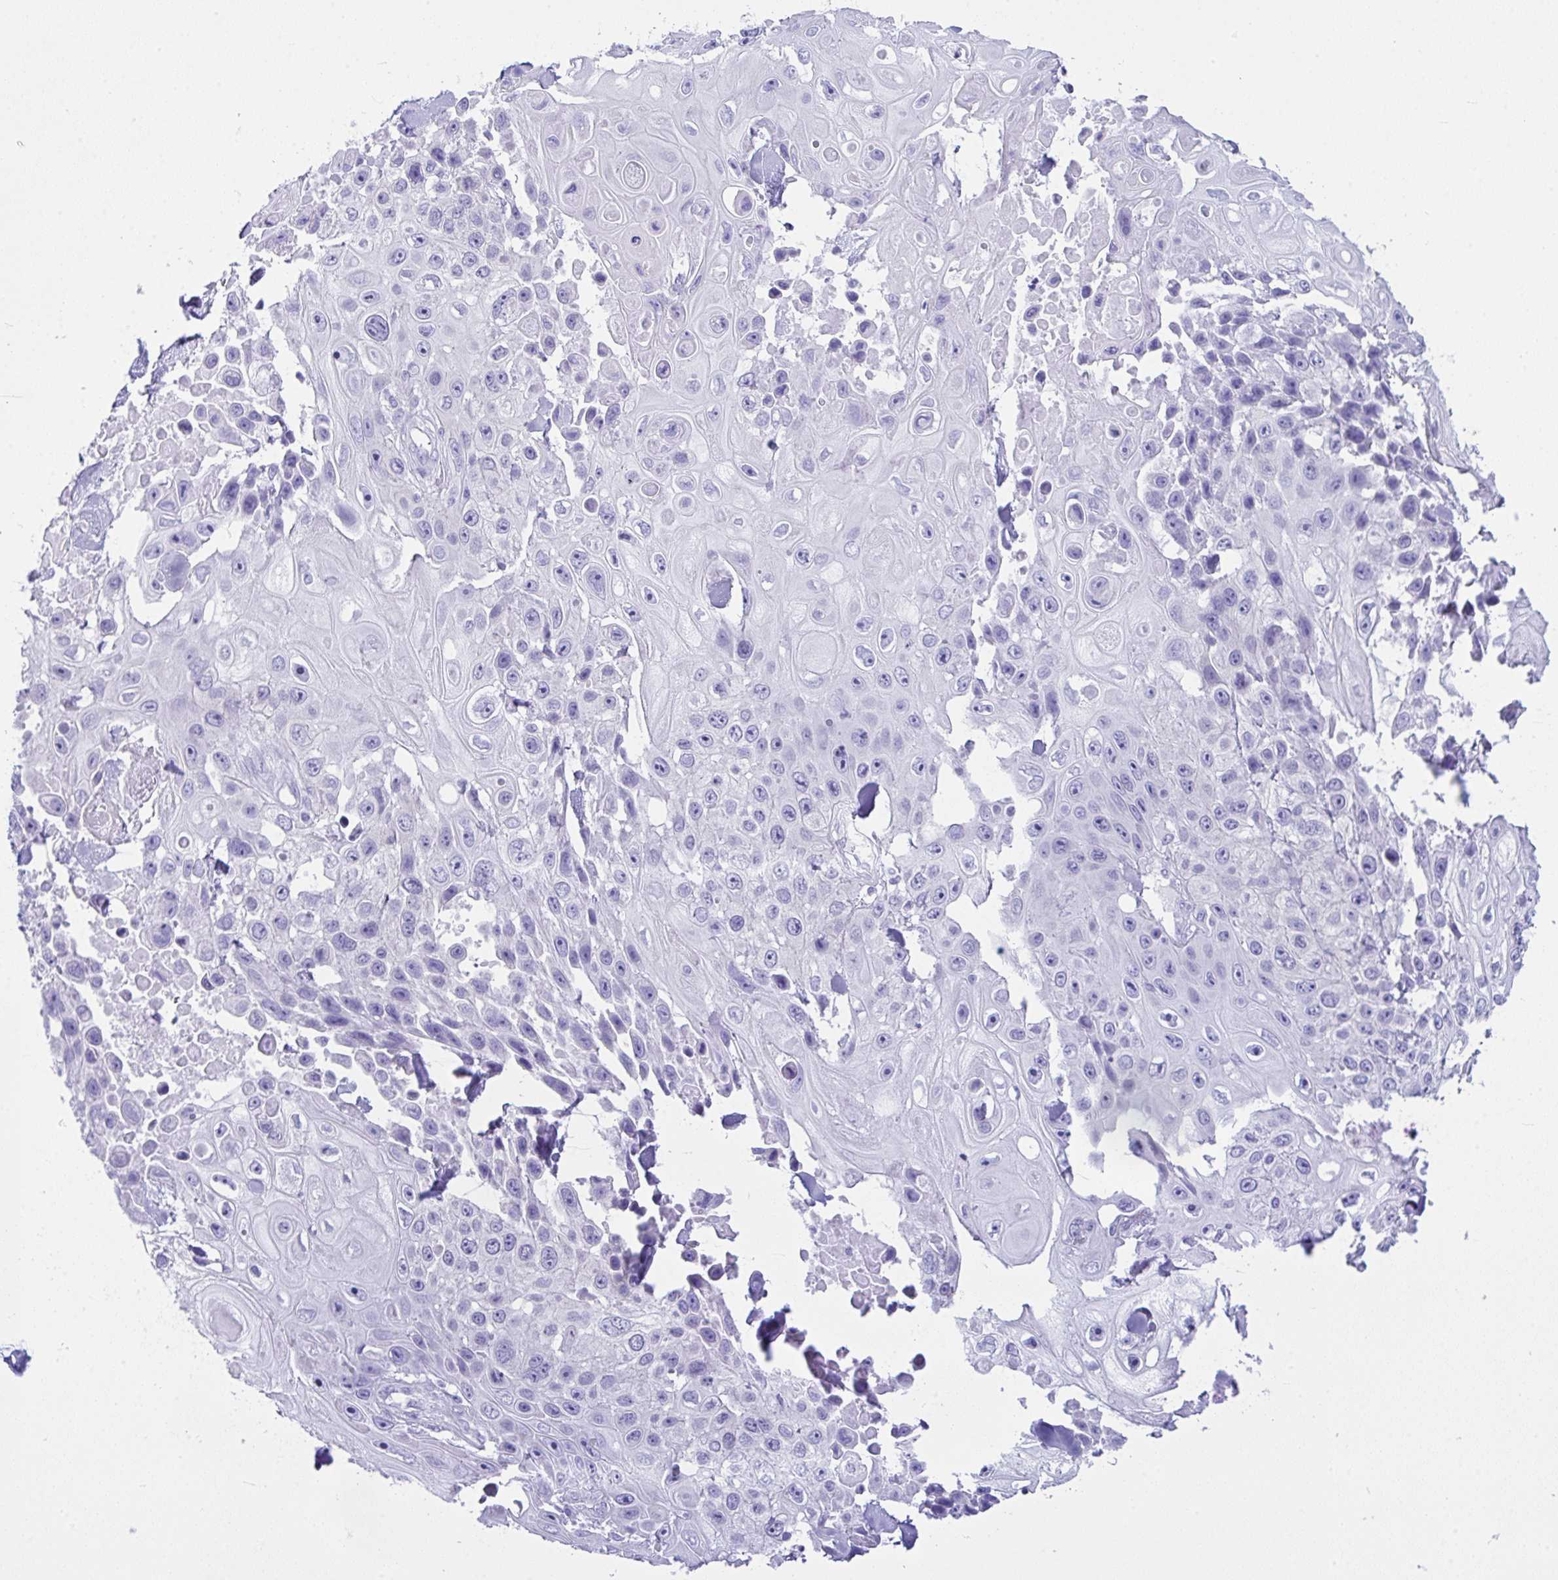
{"staining": {"intensity": "negative", "quantity": "none", "location": "none"}, "tissue": "skin cancer", "cell_type": "Tumor cells", "image_type": "cancer", "snomed": [{"axis": "morphology", "description": "Squamous cell carcinoma, NOS"}, {"axis": "topography", "description": "Skin"}], "caption": "A high-resolution image shows immunohistochemistry staining of skin squamous cell carcinoma, which displays no significant expression in tumor cells.", "gene": "LGALS4", "patient": {"sex": "male", "age": 82}}